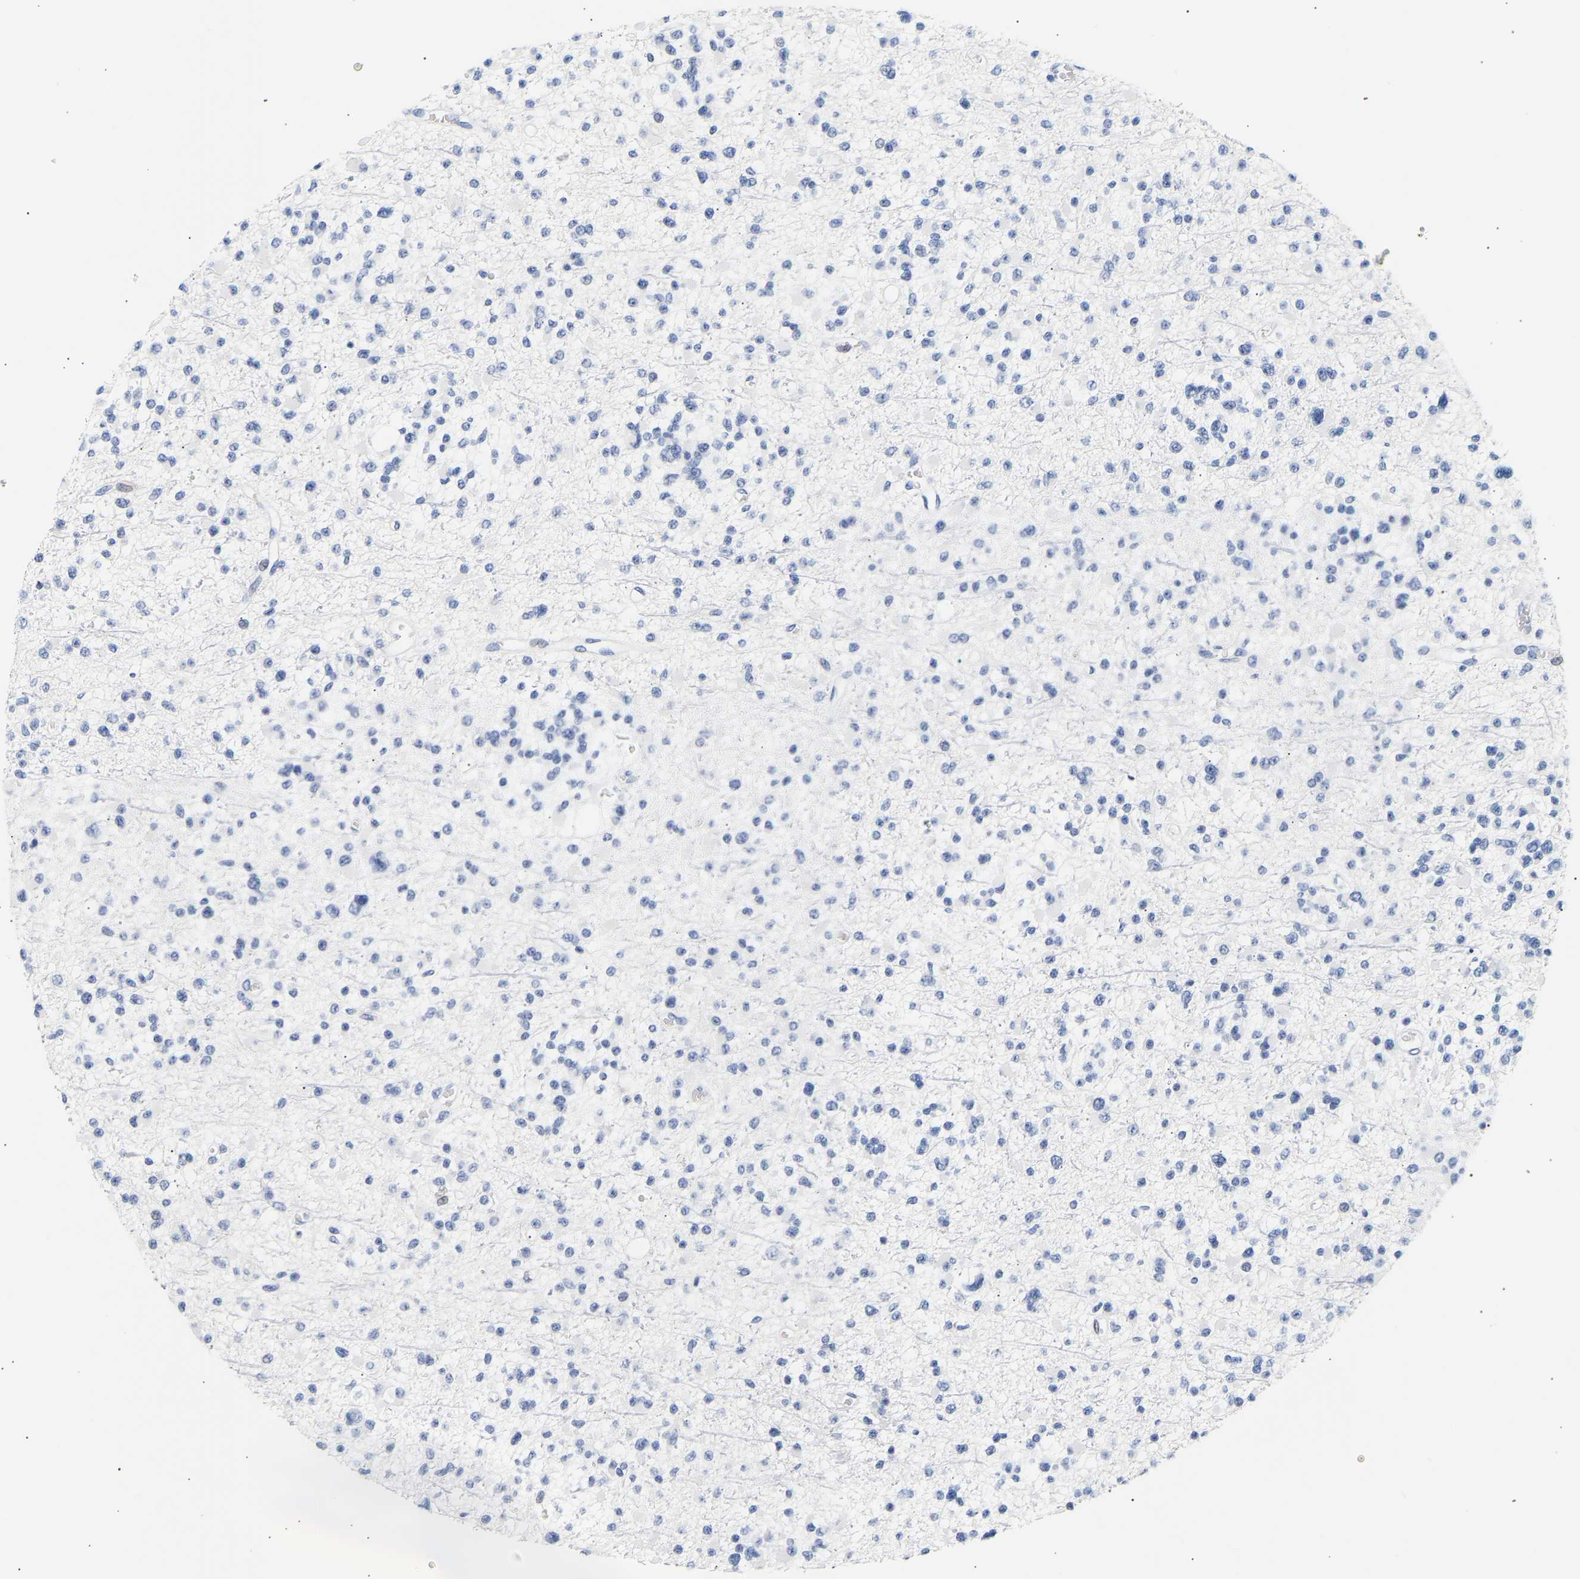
{"staining": {"intensity": "negative", "quantity": "none", "location": "none"}, "tissue": "glioma", "cell_type": "Tumor cells", "image_type": "cancer", "snomed": [{"axis": "morphology", "description": "Glioma, malignant, Low grade"}, {"axis": "topography", "description": "Brain"}], "caption": "High magnification brightfield microscopy of glioma stained with DAB (3,3'-diaminobenzidine) (brown) and counterstained with hematoxylin (blue): tumor cells show no significant expression. (Brightfield microscopy of DAB (3,3'-diaminobenzidine) IHC at high magnification).", "gene": "SPINK2", "patient": {"sex": "female", "age": 22}}